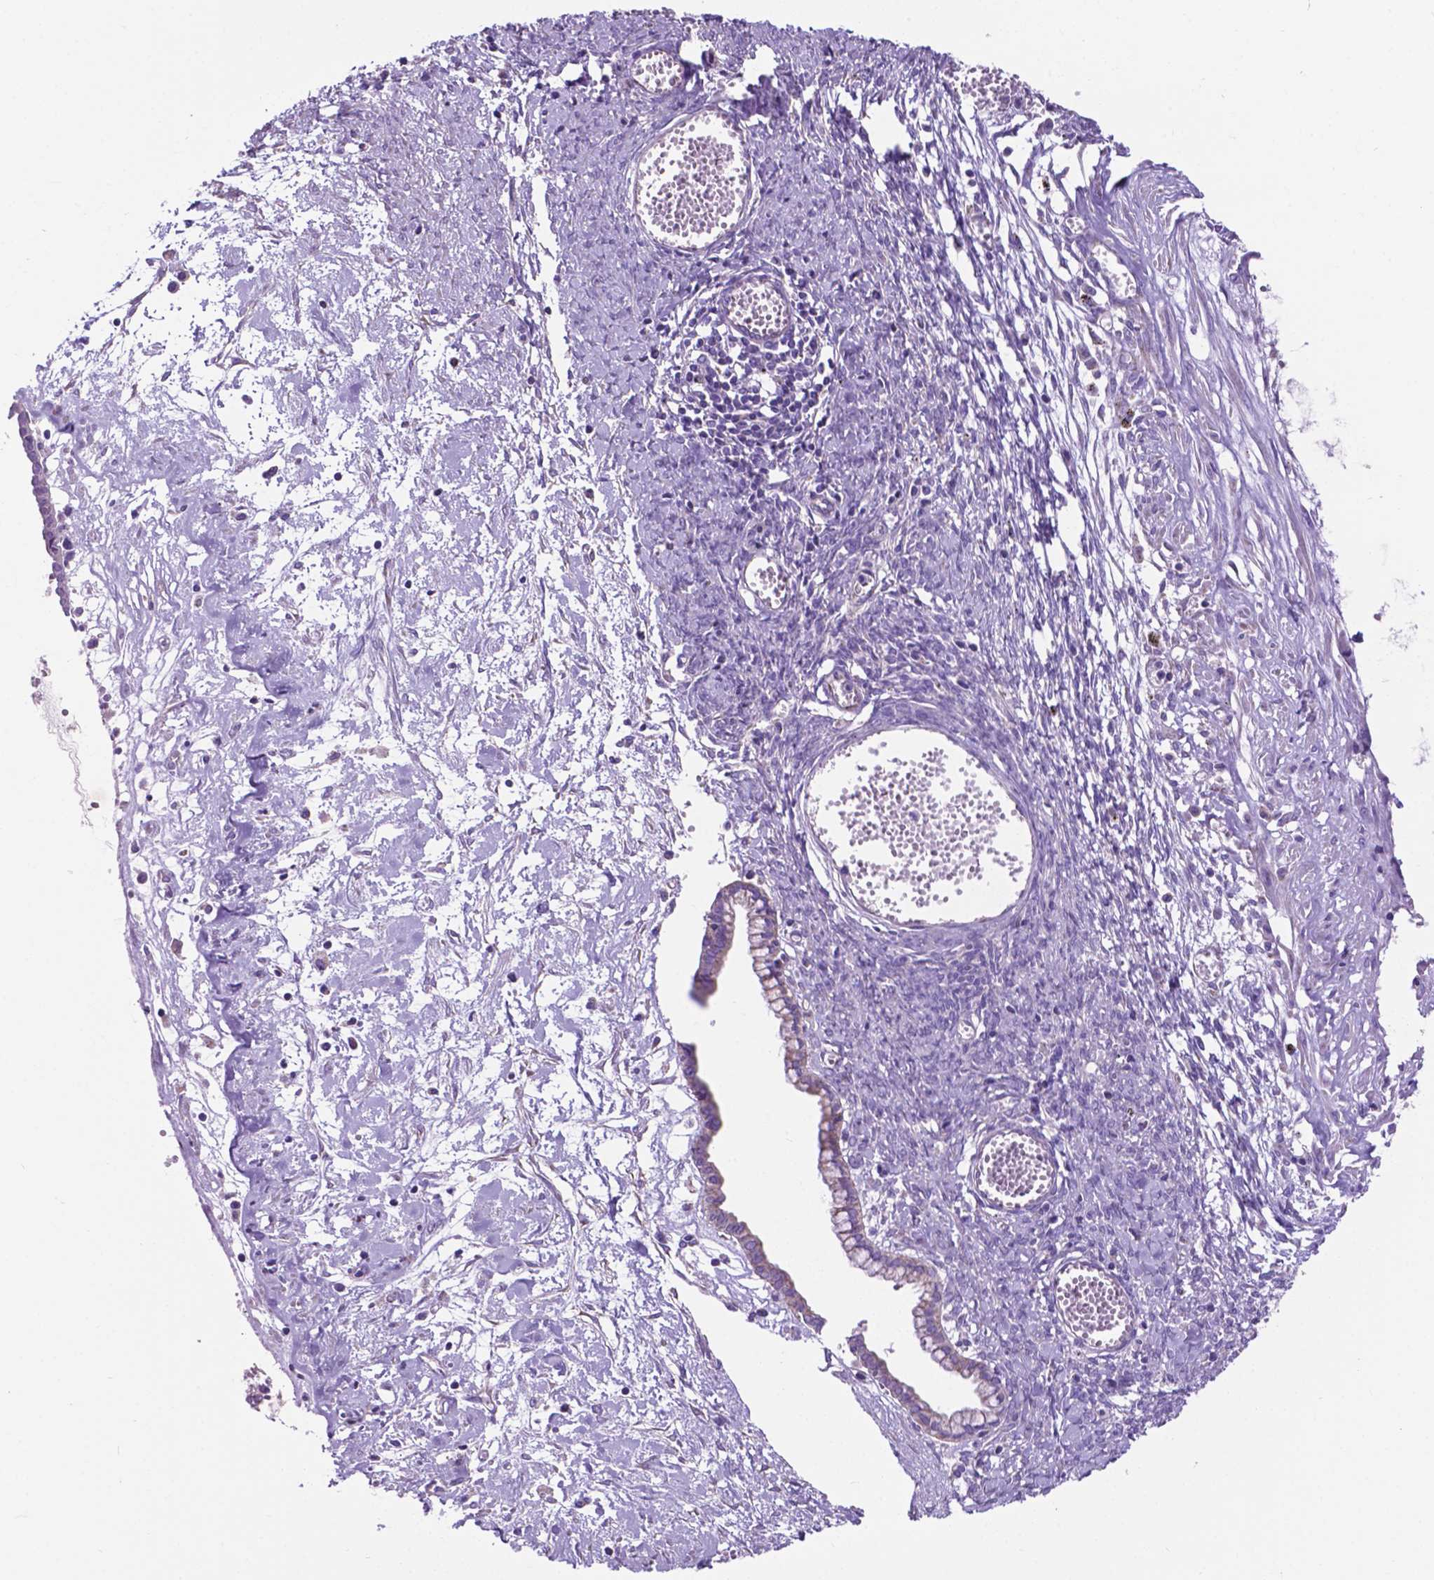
{"staining": {"intensity": "weak", "quantity": "<25%", "location": "cytoplasmic/membranous"}, "tissue": "ovarian cancer", "cell_type": "Tumor cells", "image_type": "cancer", "snomed": [{"axis": "morphology", "description": "Cystadenocarcinoma, mucinous, NOS"}, {"axis": "topography", "description": "Ovary"}], "caption": "This is an IHC micrograph of mucinous cystadenocarcinoma (ovarian). There is no expression in tumor cells.", "gene": "TMEM121B", "patient": {"sex": "female", "age": 67}}